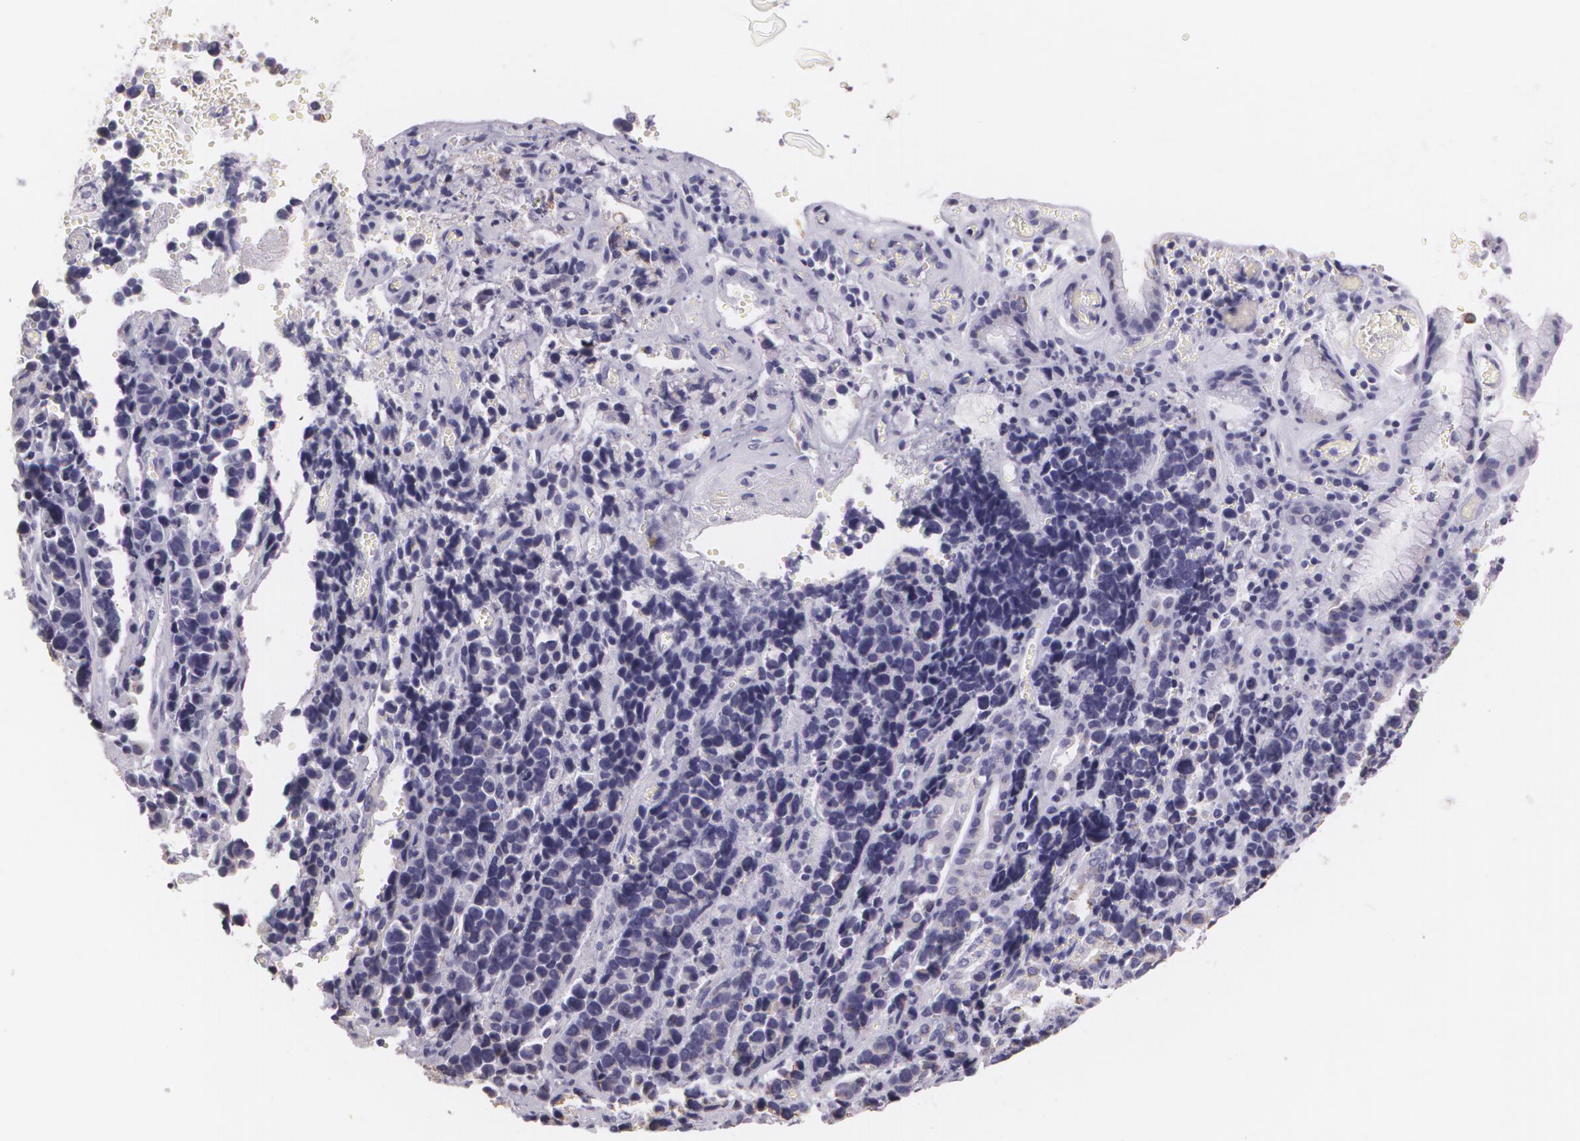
{"staining": {"intensity": "negative", "quantity": "none", "location": "none"}, "tissue": "stomach cancer", "cell_type": "Tumor cells", "image_type": "cancer", "snomed": [{"axis": "morphology", "description": "Adenocarcinoma, NOS"}, {"axis": "topography", "description": "Stomach, upper"}], "caption": "High magnification brightfield microscopy of stomach adenocarcinoma stained with DAB (brown) and counterstained with hematoxylin (blue): tumor cells show no significant staining. Nuclei are stained in blue.", "gene": "DLG4", "patient": {"sex": "male", "age": 71}}